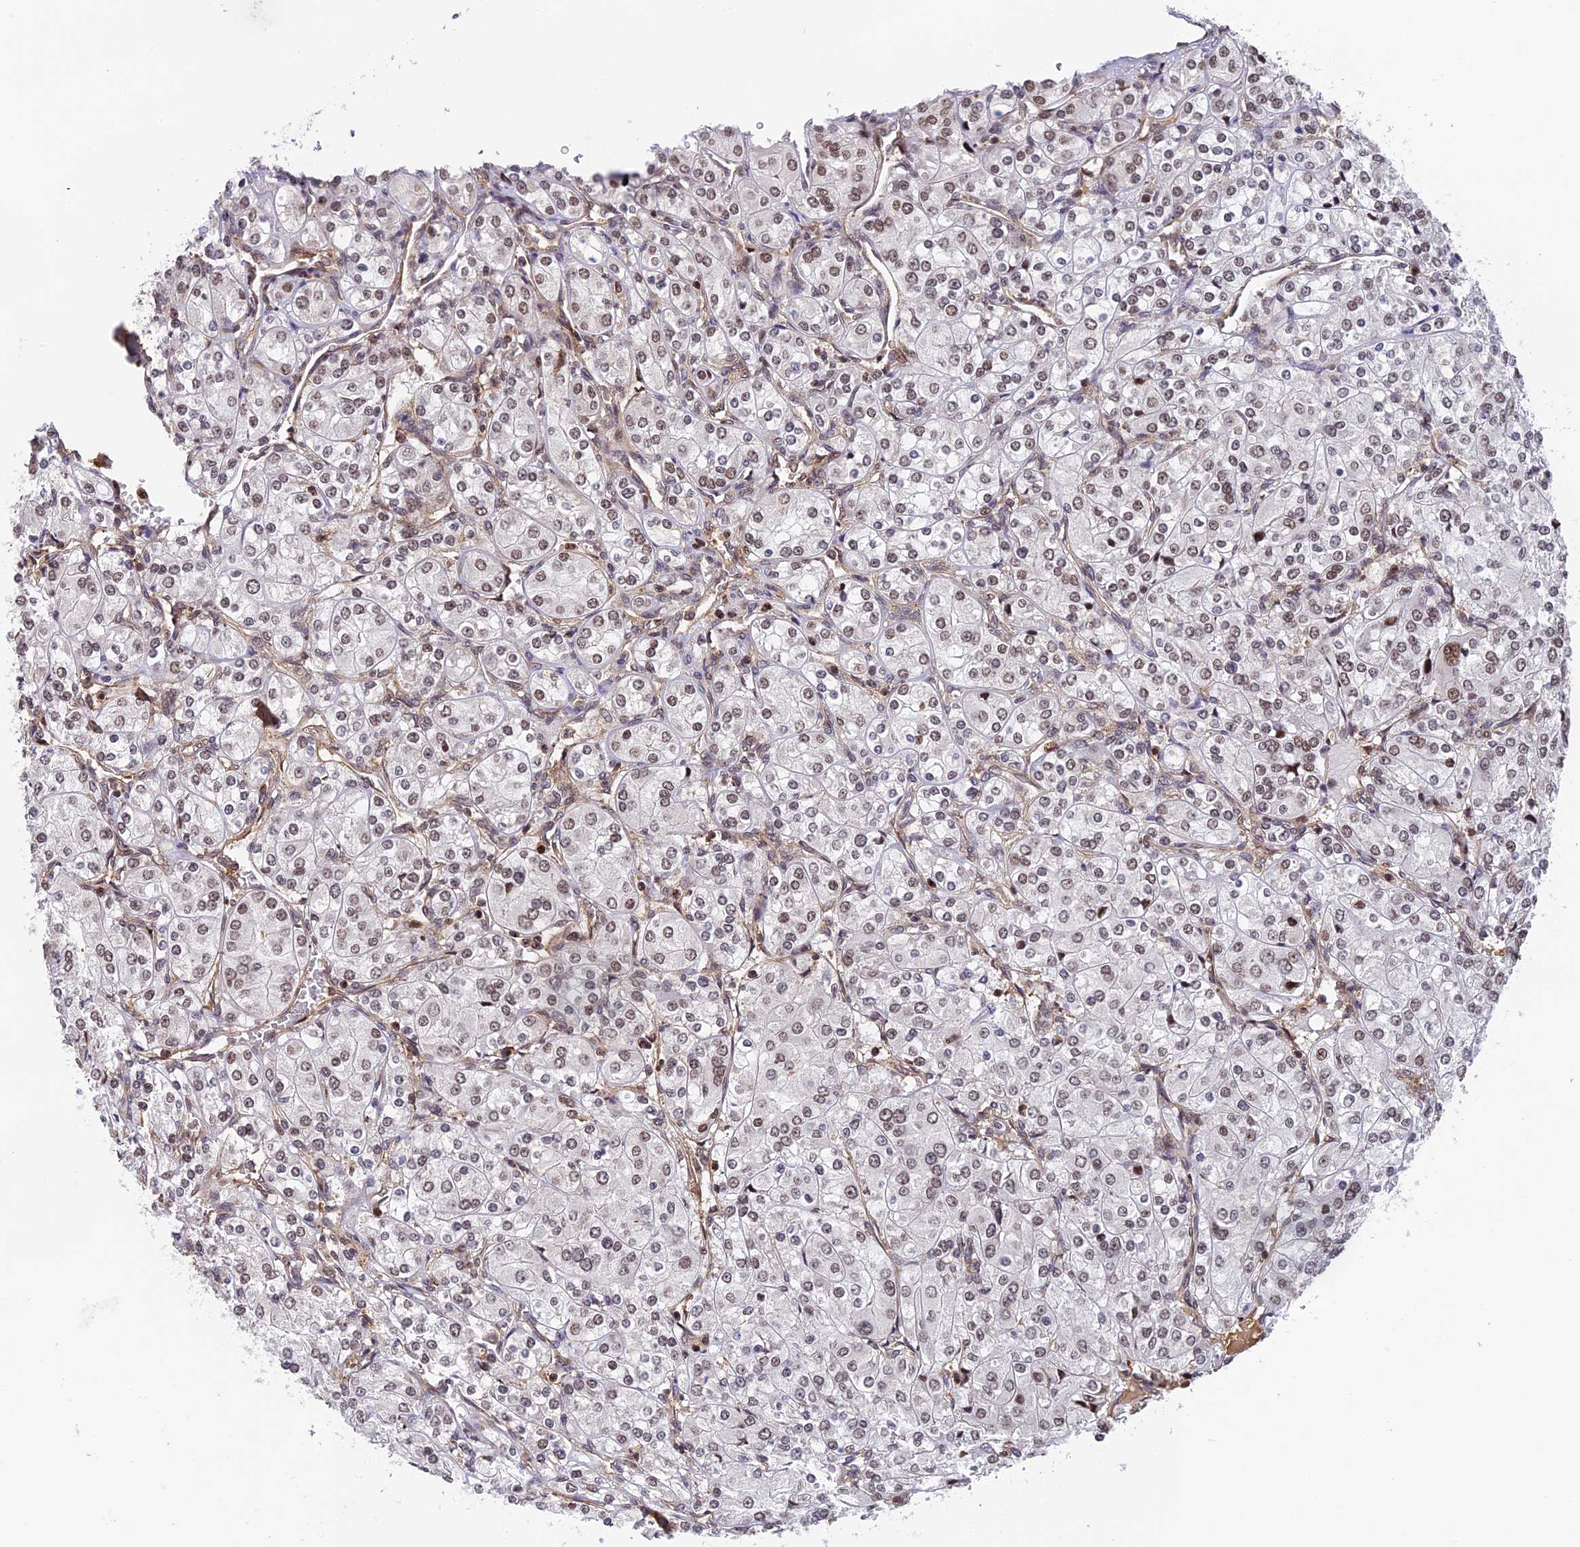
{"staining": {"intensity": "weak", "quantity": ">75%", "location": "nuclear"}, "tissue": "renal cancer", "cell_type": "Tumor cells", "image_type": "cancer", "snomed": [{"axis": "morphology", "description": "Adenocarcinoma, NOS"}, {"axis": "topography", "description": "Kidney"}], "caption": "High-power microscopy captured an immunohistochemistry micrograph of renal cancer (adenocarcinoma), revealing weak nuclear positivity in approximately >75% of tumor cells.", "gene": "OSBPL1A", "patient": {"sex": "male", "age": 77}}